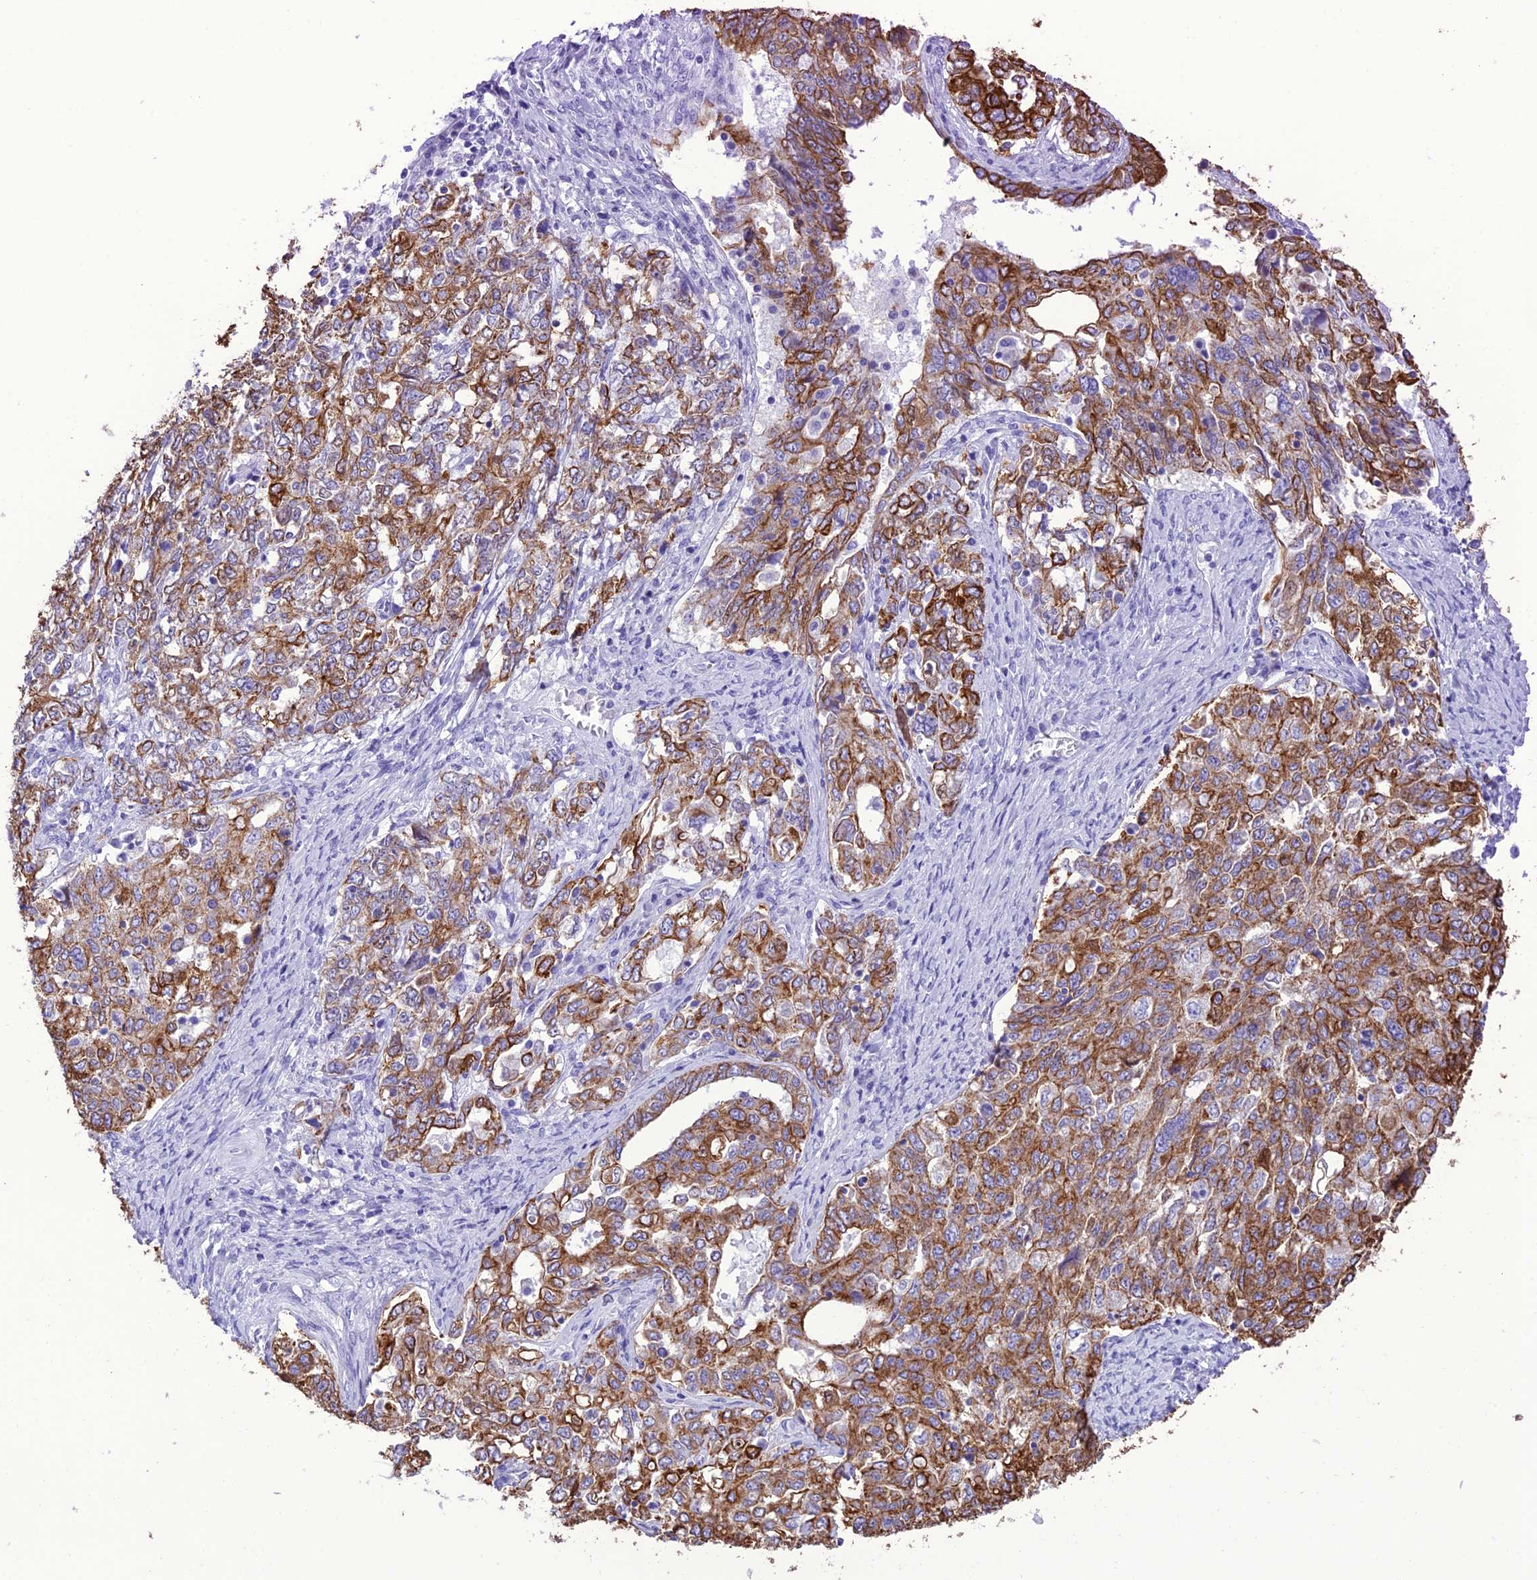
{"staining": {"intensity": "moderate", "quantity": ">75%", "location": "cytoplasmic/membranous"}, "tissue": "ovarian cancer", "cell_type": "Tumor cells", "image_type": "cancer", "snomed": [{"axis": "morphology", "description": "Carcinoma, endometroid"}, {"axis": "topography", "description": "Ovary"}], "caption": "High-power microscopy captured an immunohistochemistry image of ovarian endometroid carcinoma, revealing moderate cytoplasmic/membranous positivity in about >75% of tumor cells.", "gene": "VPS52", "patient": {"sex": "female", "age": 62}}